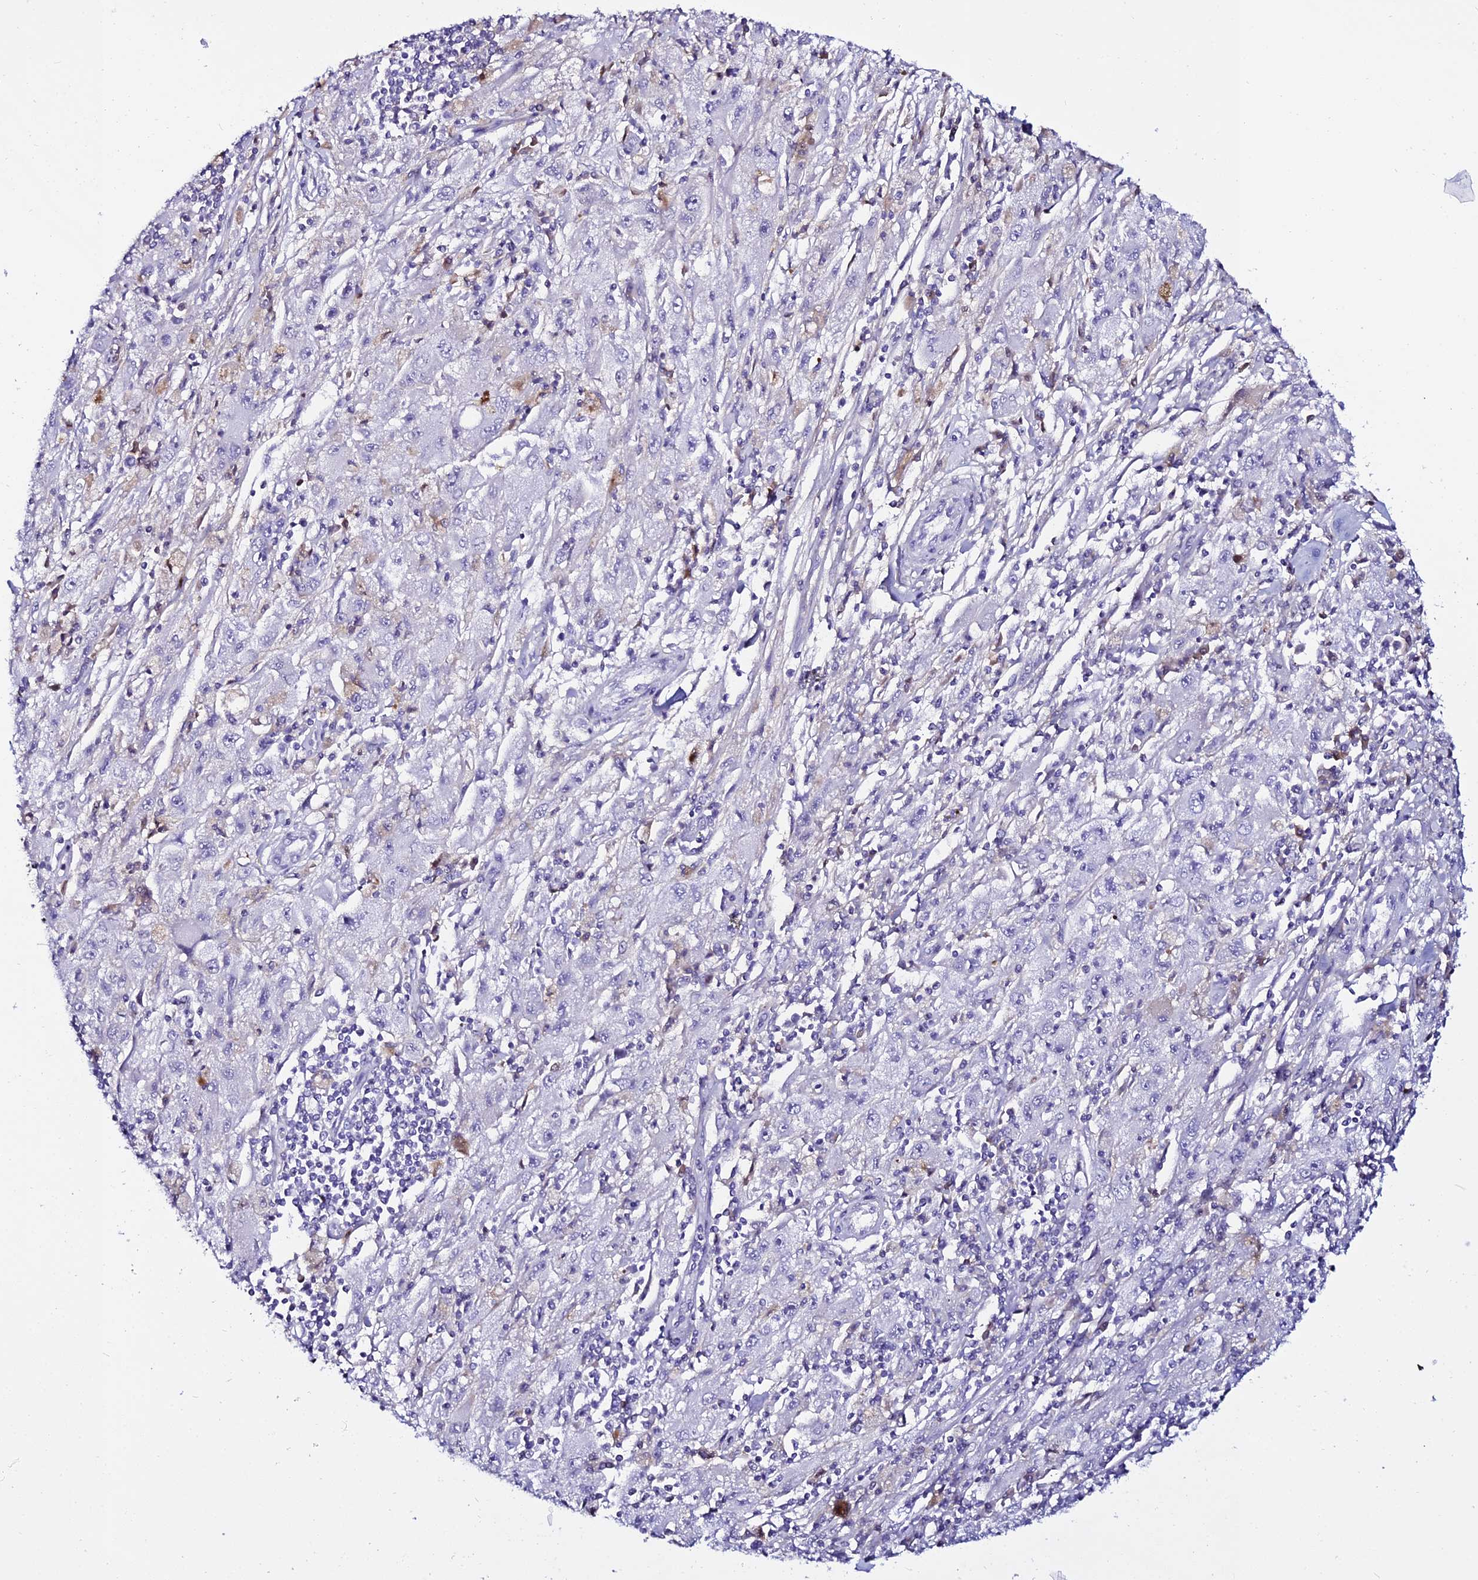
{"staining": {"intensity": "moderate", "quantity": "<25%", "location": "cytoplasmic/membranous,nuclear"}, "tissue": "melanoma", "cell_type": "Tumor cells", "image_type": "cancer", "snomed": [{"axis": "morphology", "description": "Malignant melanoma, Metastatic site"}, {"axis": "topography", "description": "Skin"}], "caption": "The histopathology image shows a brown stain indicating the presence of a protein in the cytoplasmic/membranous and nuclear of tumor cells in malignant melanoma (metastatic site).", "gene": "DEFB132", "patient": {"sex": "male", "age": 53}}